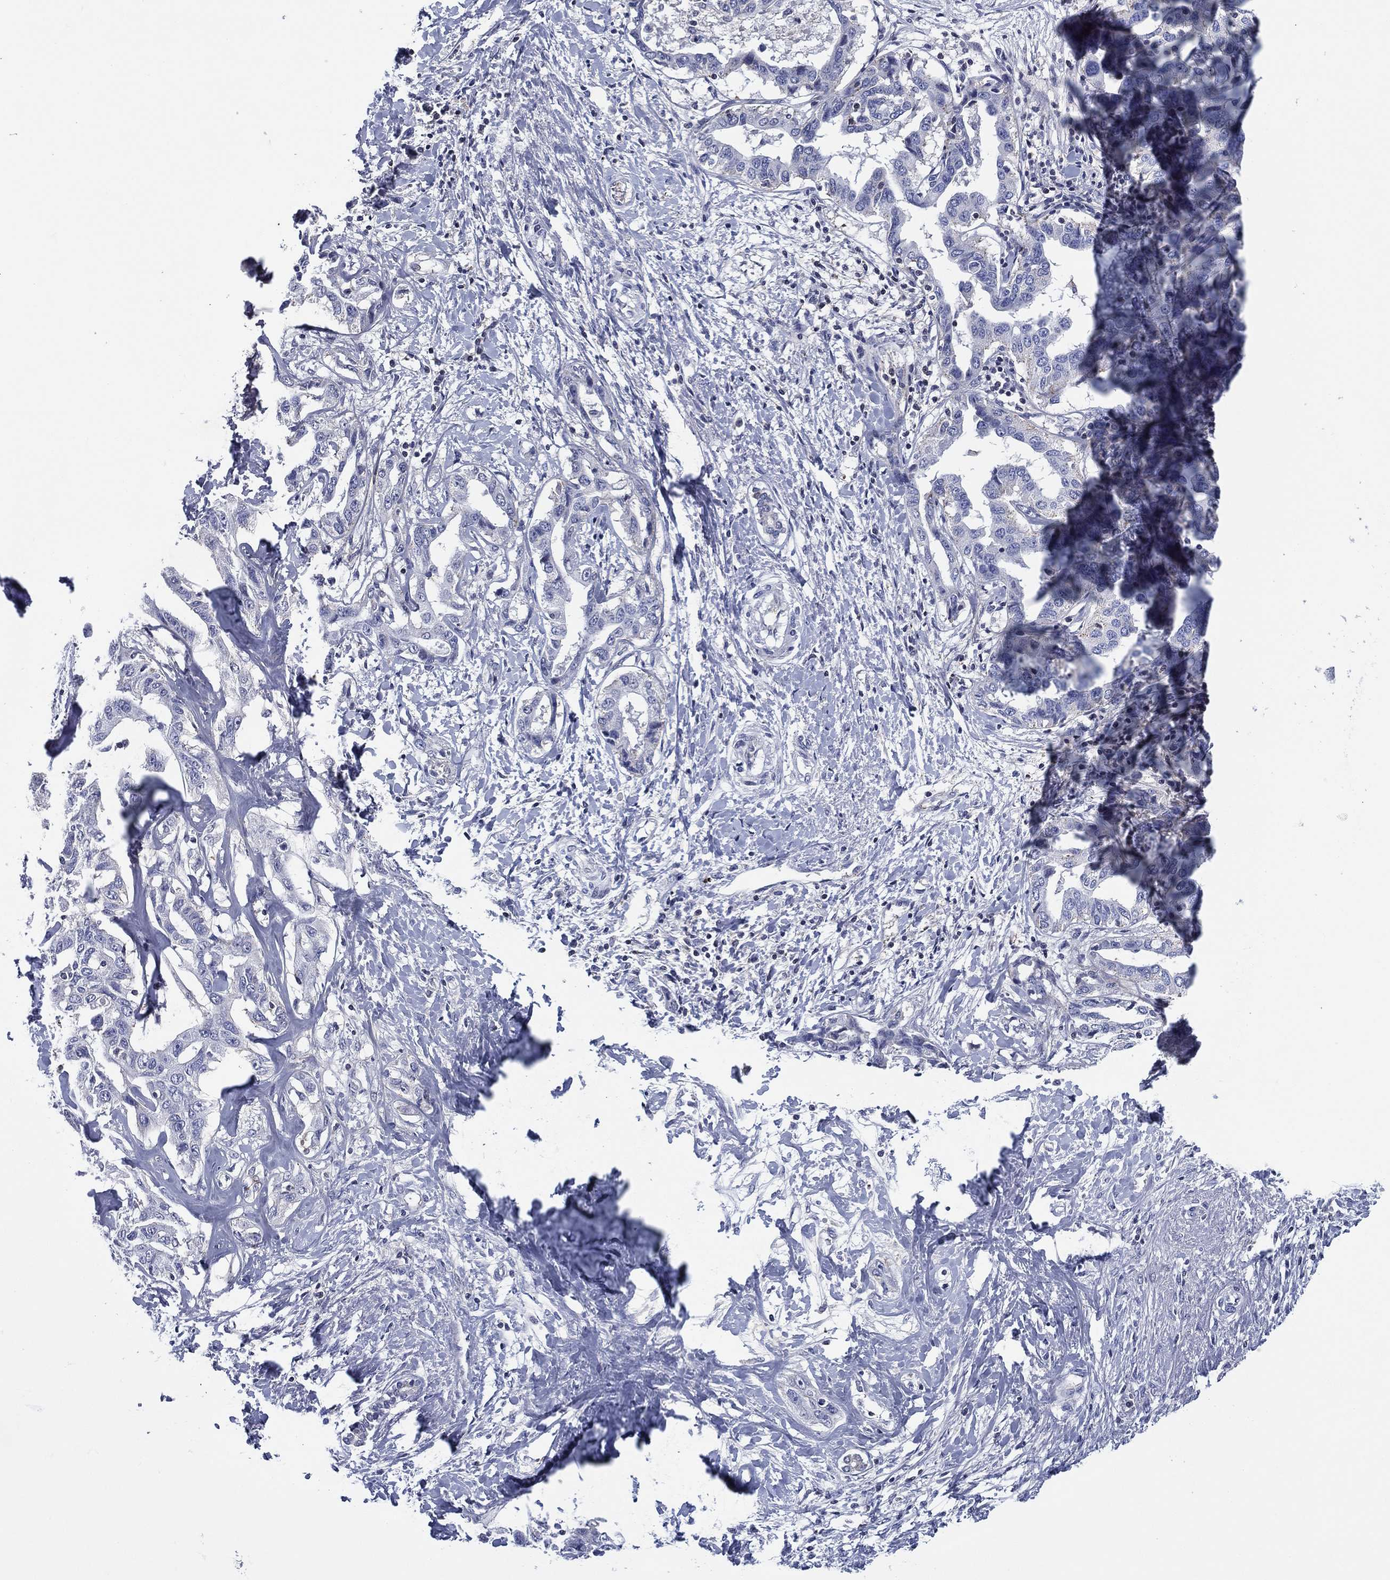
{"staining": {"intensity": "negative", "quantity": "none", "location": "none"}, "tissue": "liver cancer", "cell_type": "Tumor cells", "image_type": "cancer", "snomed": [{"axis": "morphology", "description": "Cholangiocarcinoma"}, {"axis": "topography", "description": "Liver"}], "caption": "High power microscopy histopathology image of an immunohistochemistry (IHC) micrograph of liver cancer (cholangiocarcinoma), revealing no significant expression in tumor cells.", "gene": "TRIM31", "patient": {"sex": "male", "age": 59}}